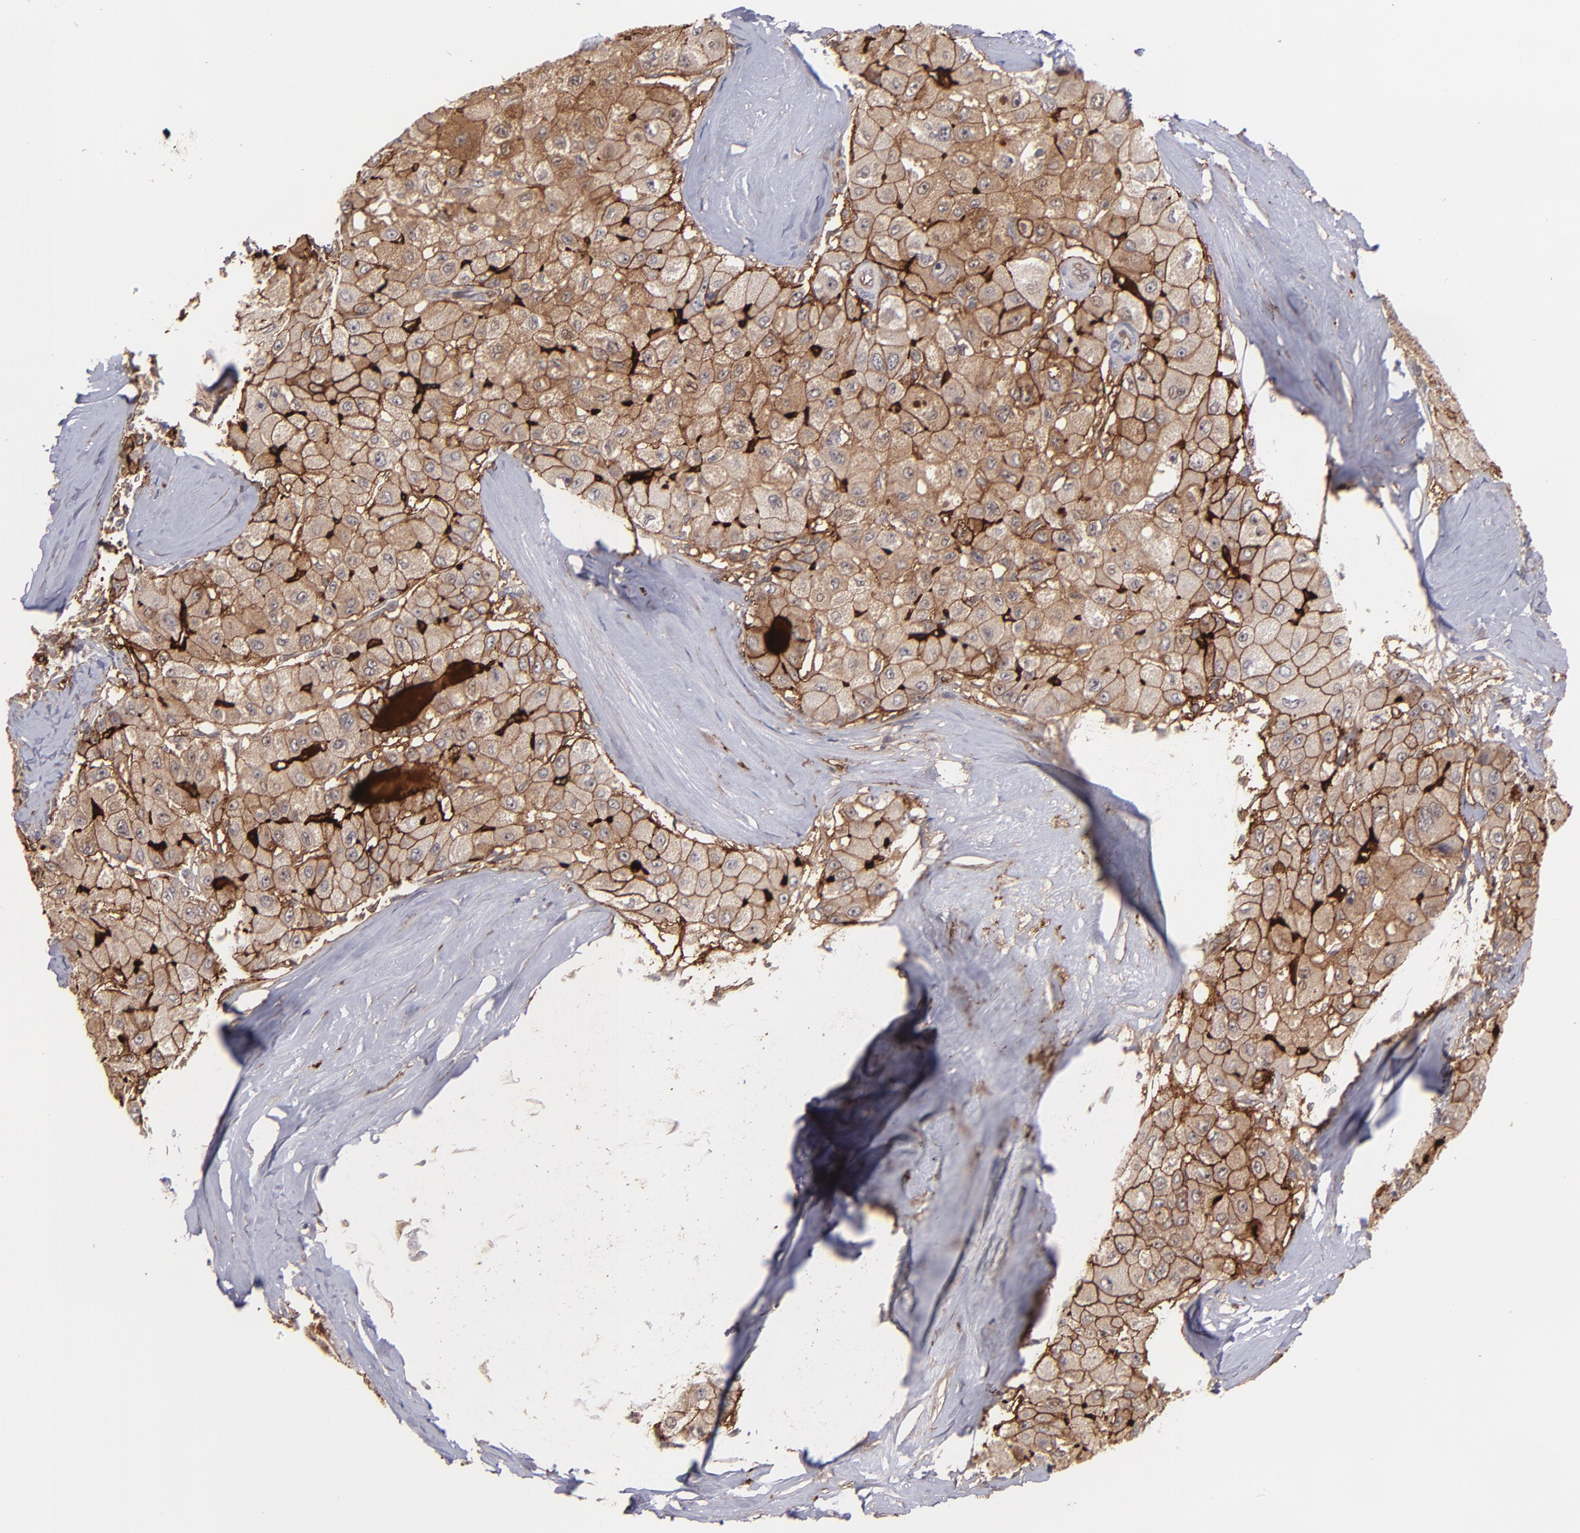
{"staining": {"intensity": "moderate", "quantity": ">75%", "location": "cytoplasmic/membranous"}, "tissue": "liver cancer", "cell_type": "Tumor cells", "image_type": "cancer", "snomed": [{"axis": "morphology", "description": "Carcinoma, Hepatocellular, NOS"}, {"axis": "topography", "description": "Liver"}], "caption": "Moderate cytoplasmic/membranous protein staining is identified in approximately >75% of tumor cells in liver cancer.", "gene": "ICAM1", "patient": {"sex": "male", "age": 80}}